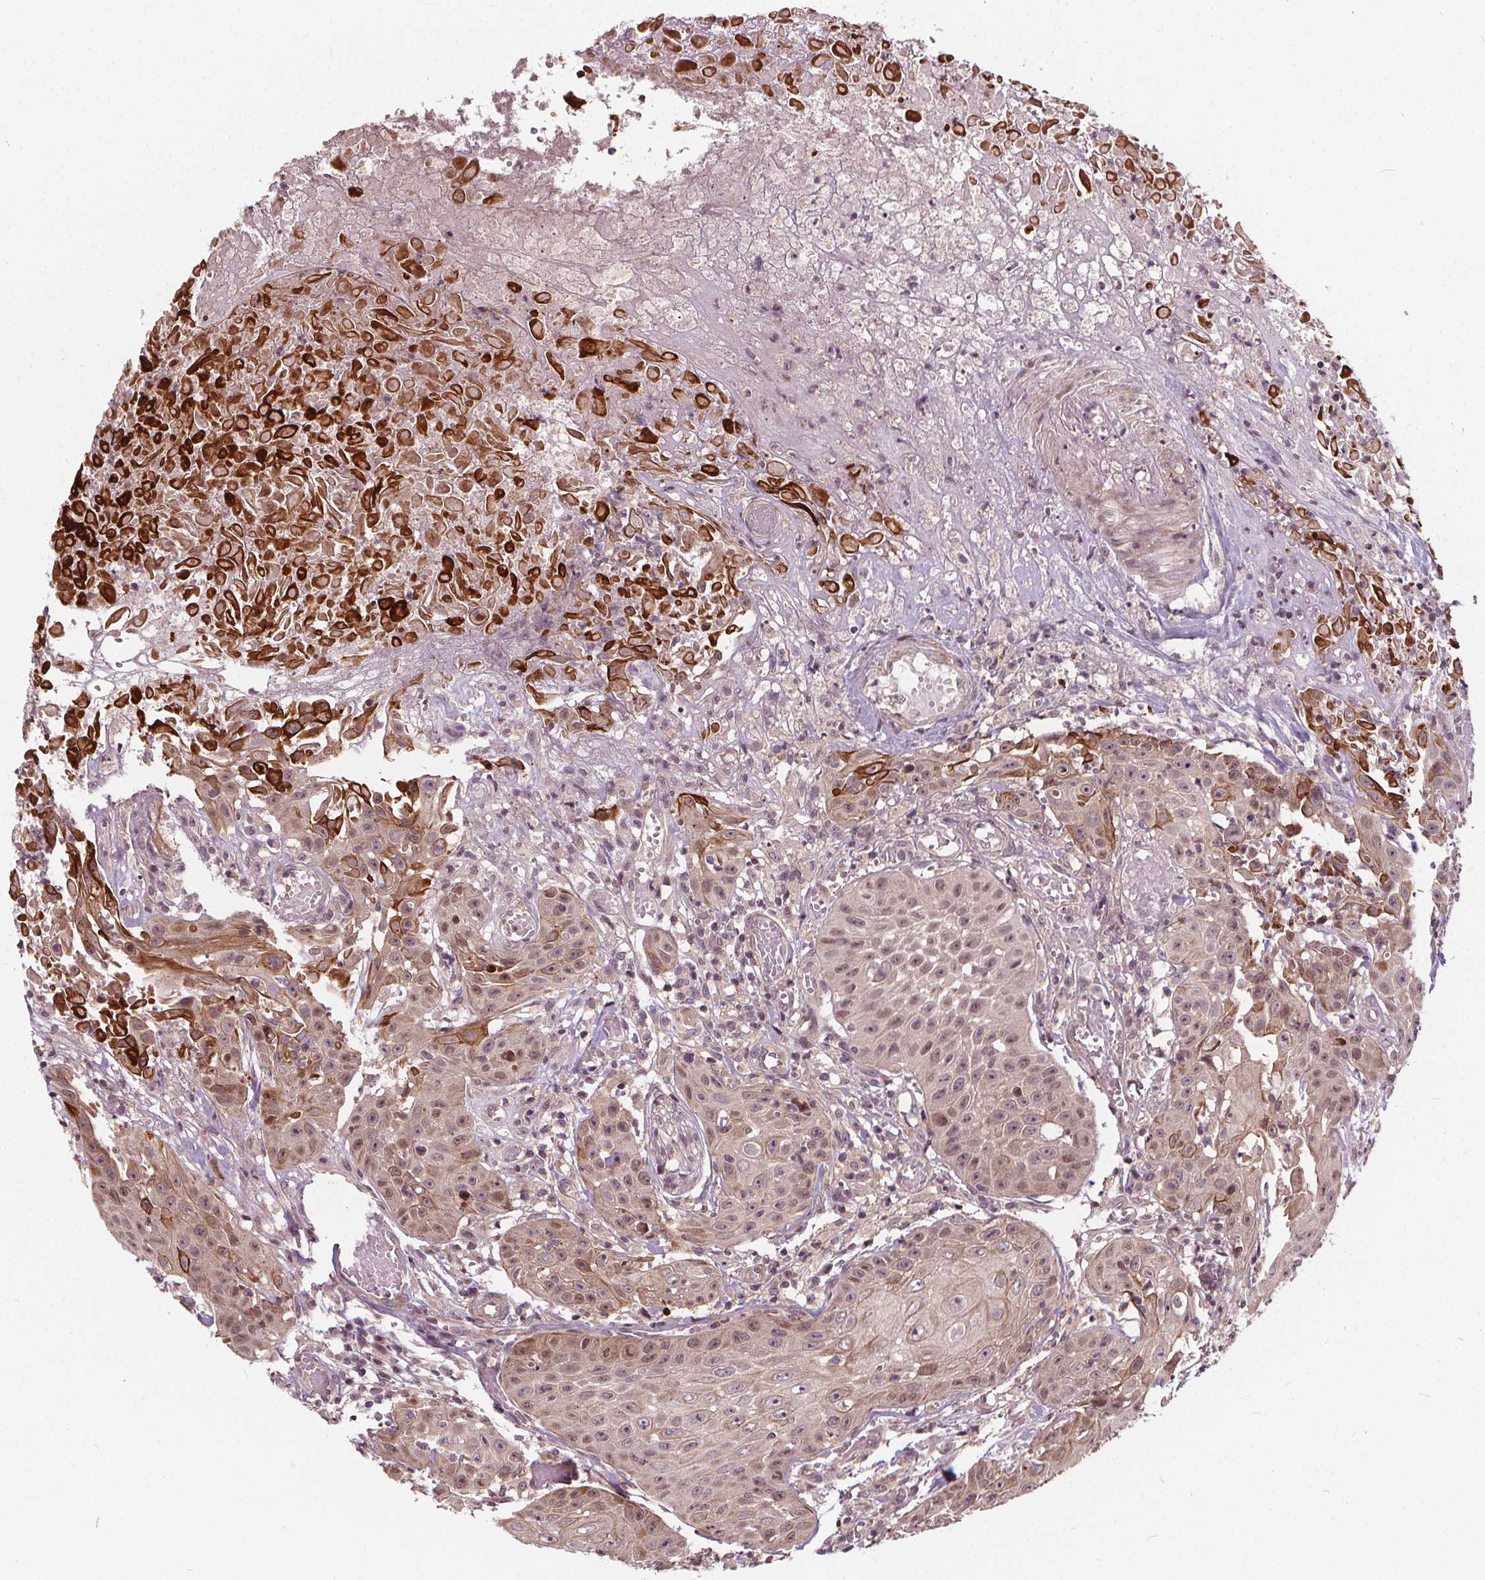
{"staining": {"intensity": "moderate", "quantity": ">75%", "location": "cytoplasmic/membranous"}, "tissue": "head and neck cancer", "cell_type": "Tumor cells", "image_type": "cancer", "snomed": [{"axis": "morphology", "description": "Squamous cell carcinoma, NOS"}, {"axis": "topography", "description": "Oral tissue"}, {"axis": "topography", "description": "Head-Neck"}], "caption": "Immunohistochemistry (DAB) staining of head and neck cancer exhibits moderate cytoplasmic/membranous protein expression in approximately >75% of tumor cells.", "gene": "INPP5E", "patient": {"sex": "female", "age": 55}}